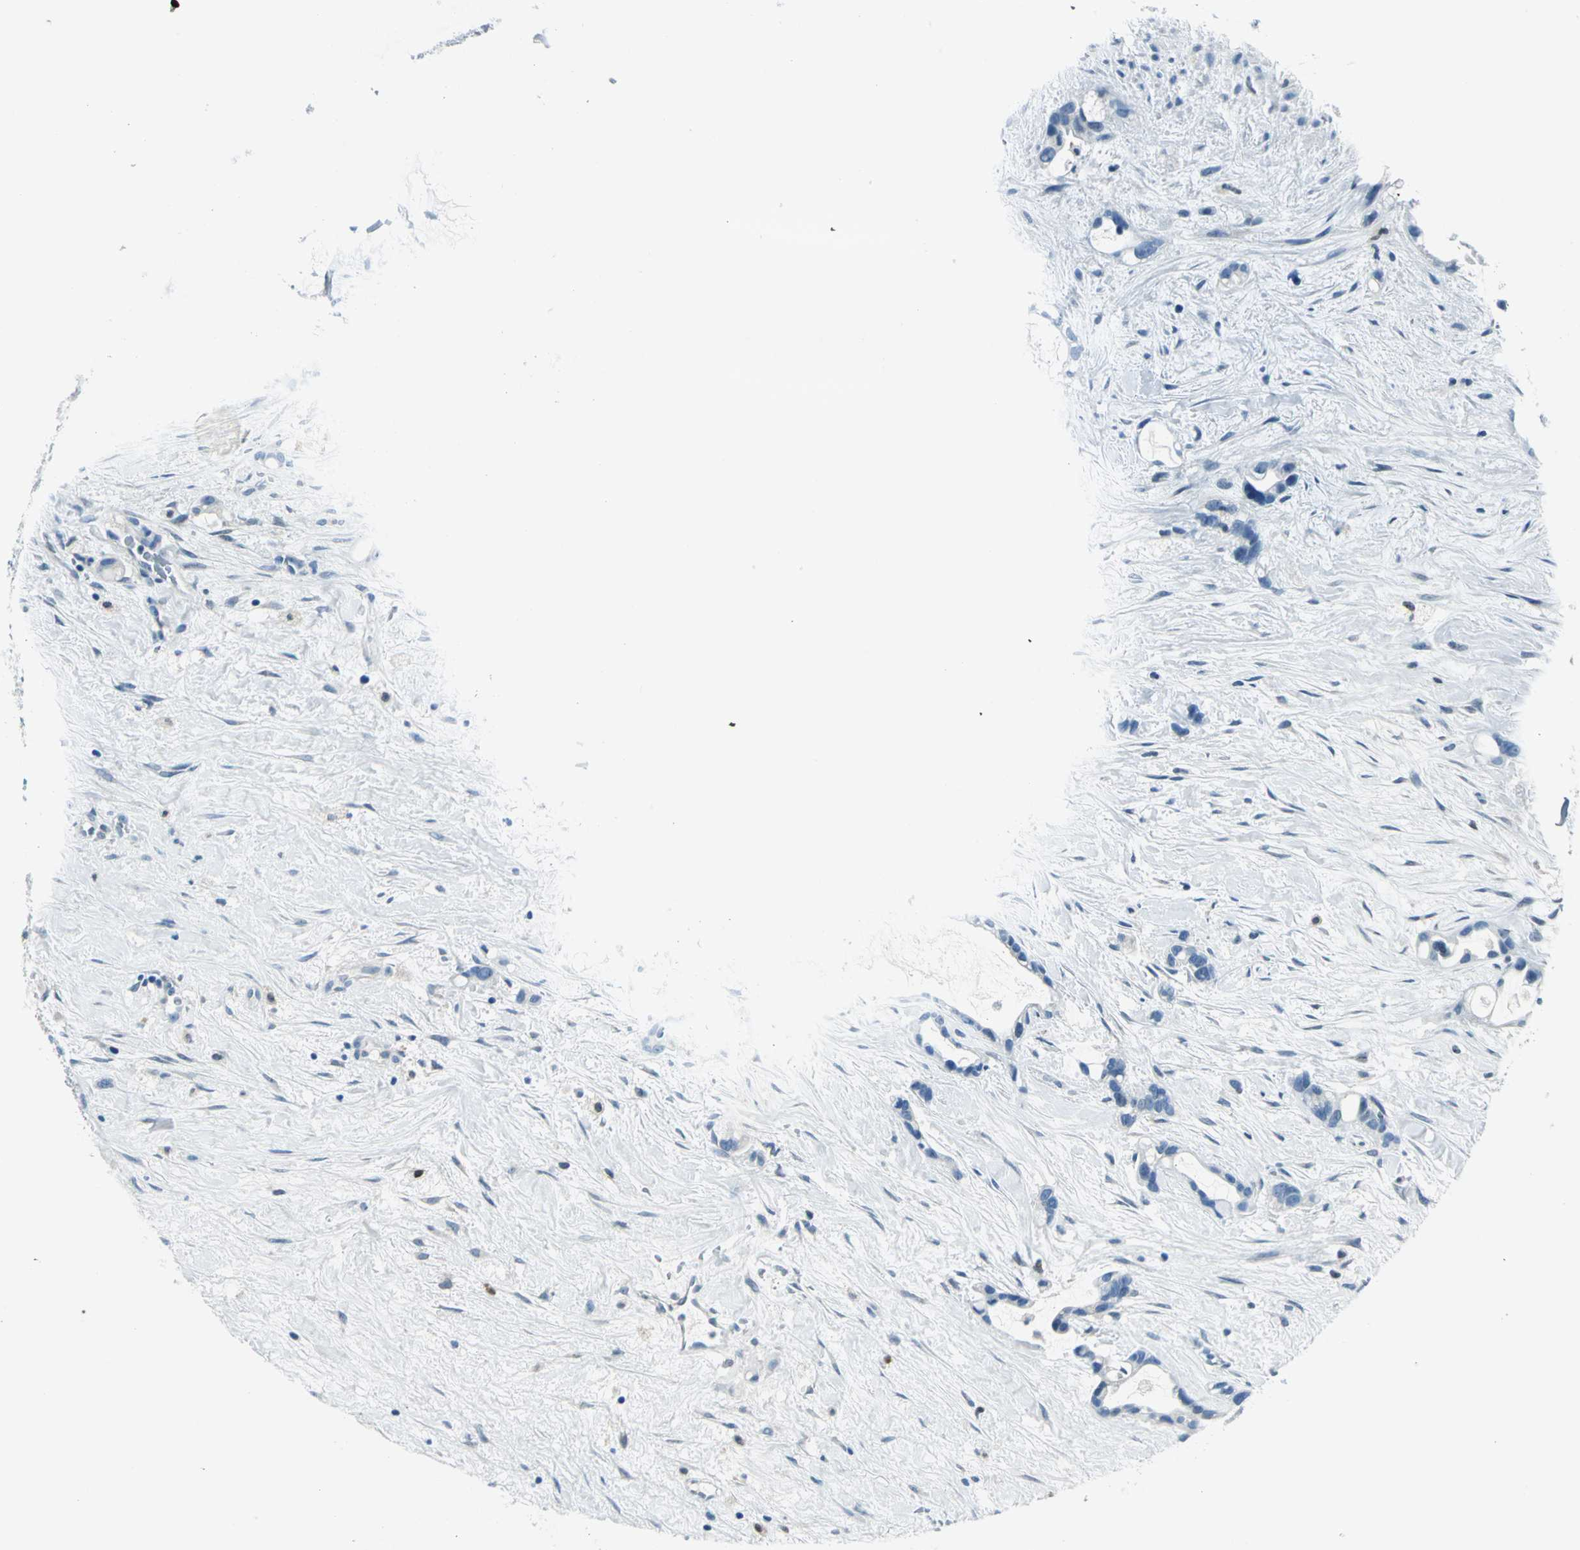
{"staining": {"intensity": "negative", "quantity": "none", "location": "none"}, "tissue": "liver cancer", "cell_type": "Tumor cells", "image_type": "cancer", "snomed": [{"axis": "morphology", "description": "Cholangiocarcinoma"}, {"axis": "topography", "description": "Liver"}], "caption": "An immunohistochemistry (IHC) histopathology image of liver cholangiocarcinoma is shown. There is no staining in tumor cells of liver cholangiocarcinoma. (Immunohistochemistry (ihc), brightfield microscopy, high magnification).", "gene": "AKR1A1", "patient": {"sex": "female", "age": 65}}